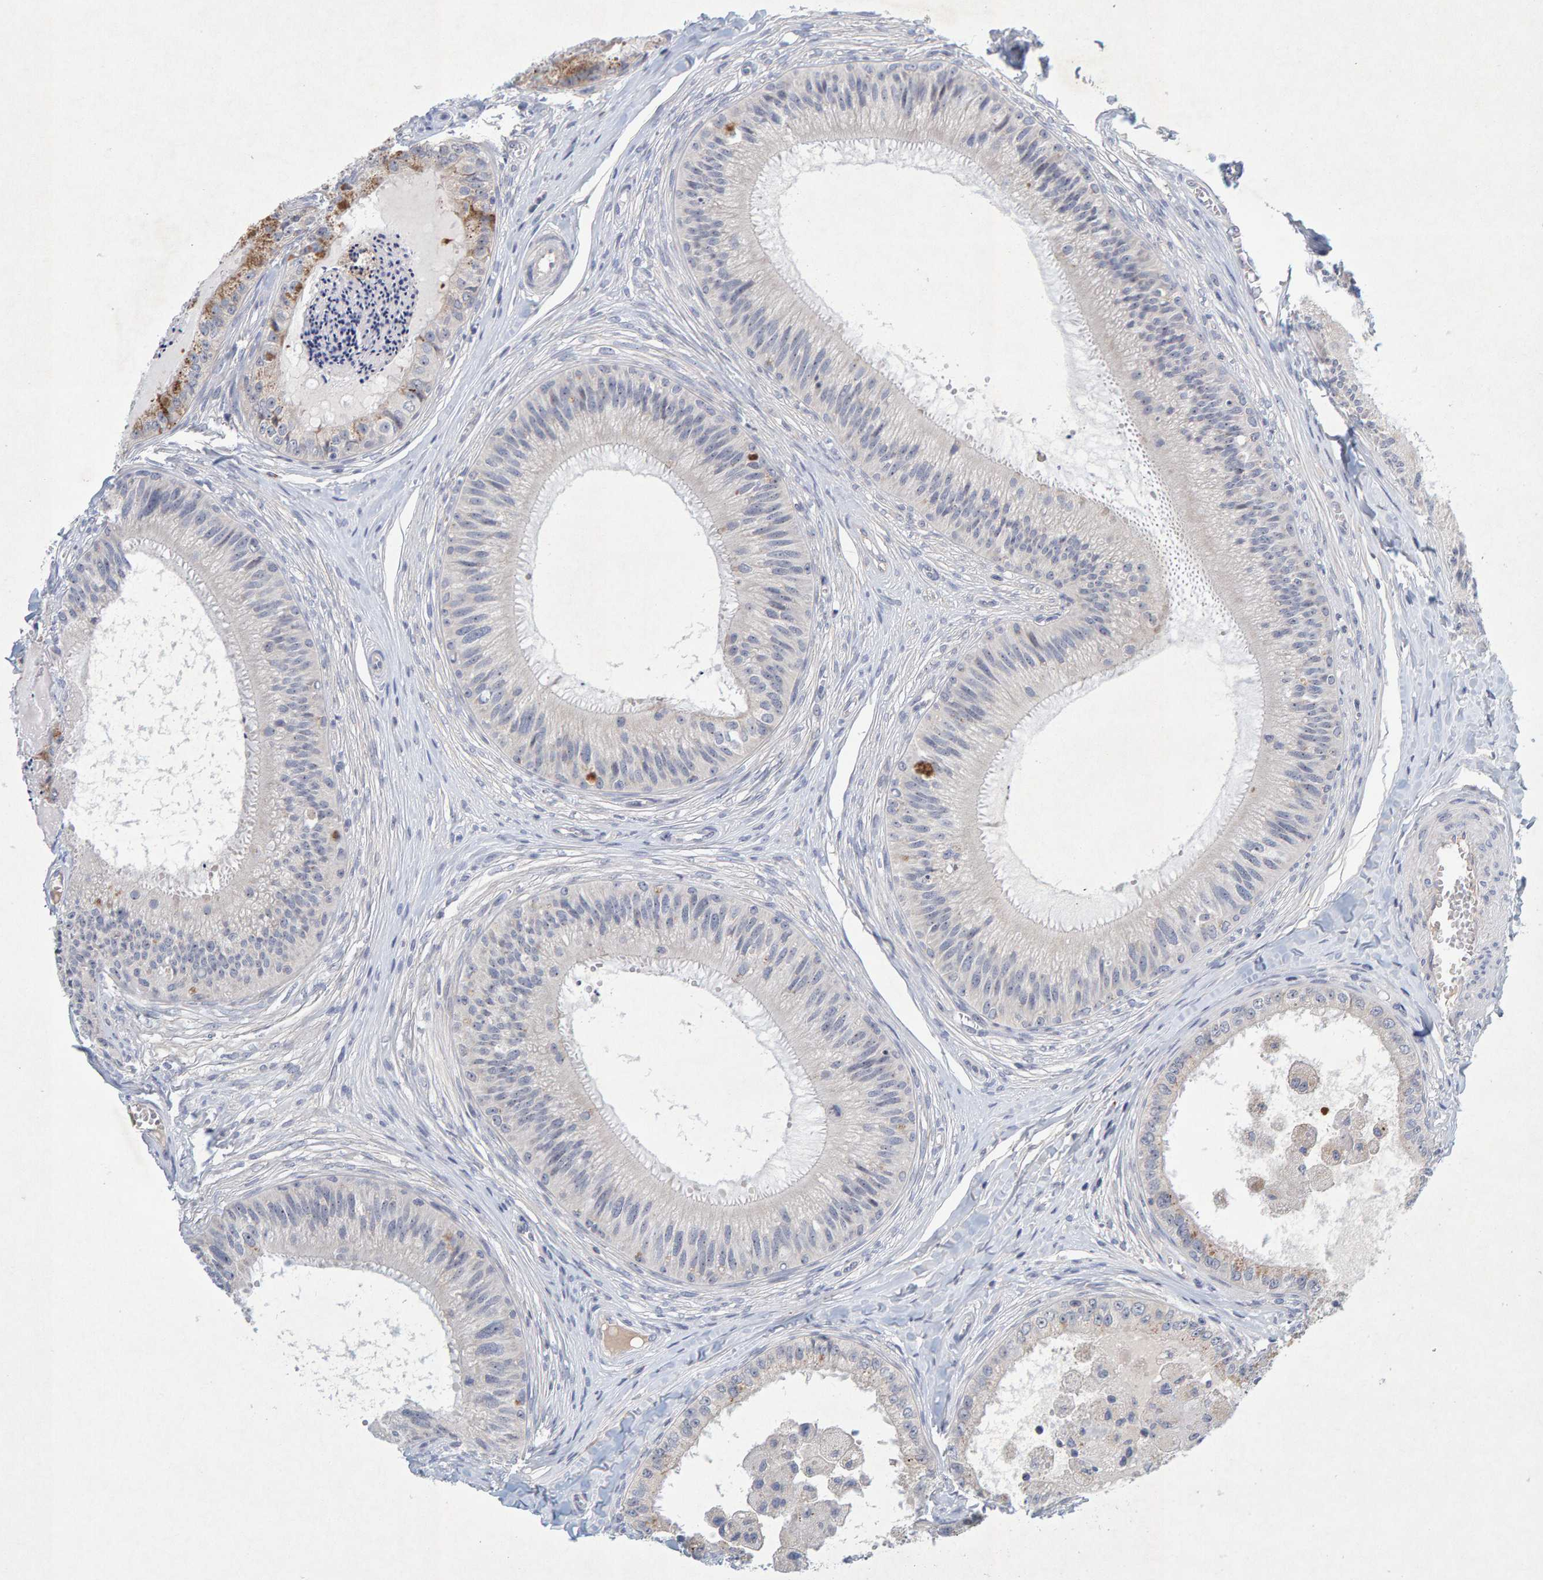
{"staining": {"intensity": "weak", "quantity": "<25%", "location": "cytoplasmic/membranous,nuclear"}, "tissue": "epididymis", "cell_type": "Glandular cells", "image_type": "normal", "snomed": [{"axis": "morphology", "description": "Normal tissue, NOS"}, {"axis": "topography", "description": "Epididymis"}], "caption": "A high-resolution photomicrograph shows immunohistochemistry staining of normal epididymis, which demonstrates no significant staining in glandular cells.", "gene": "ZNF77", "patient": {"sex": "male", "age": 31}}